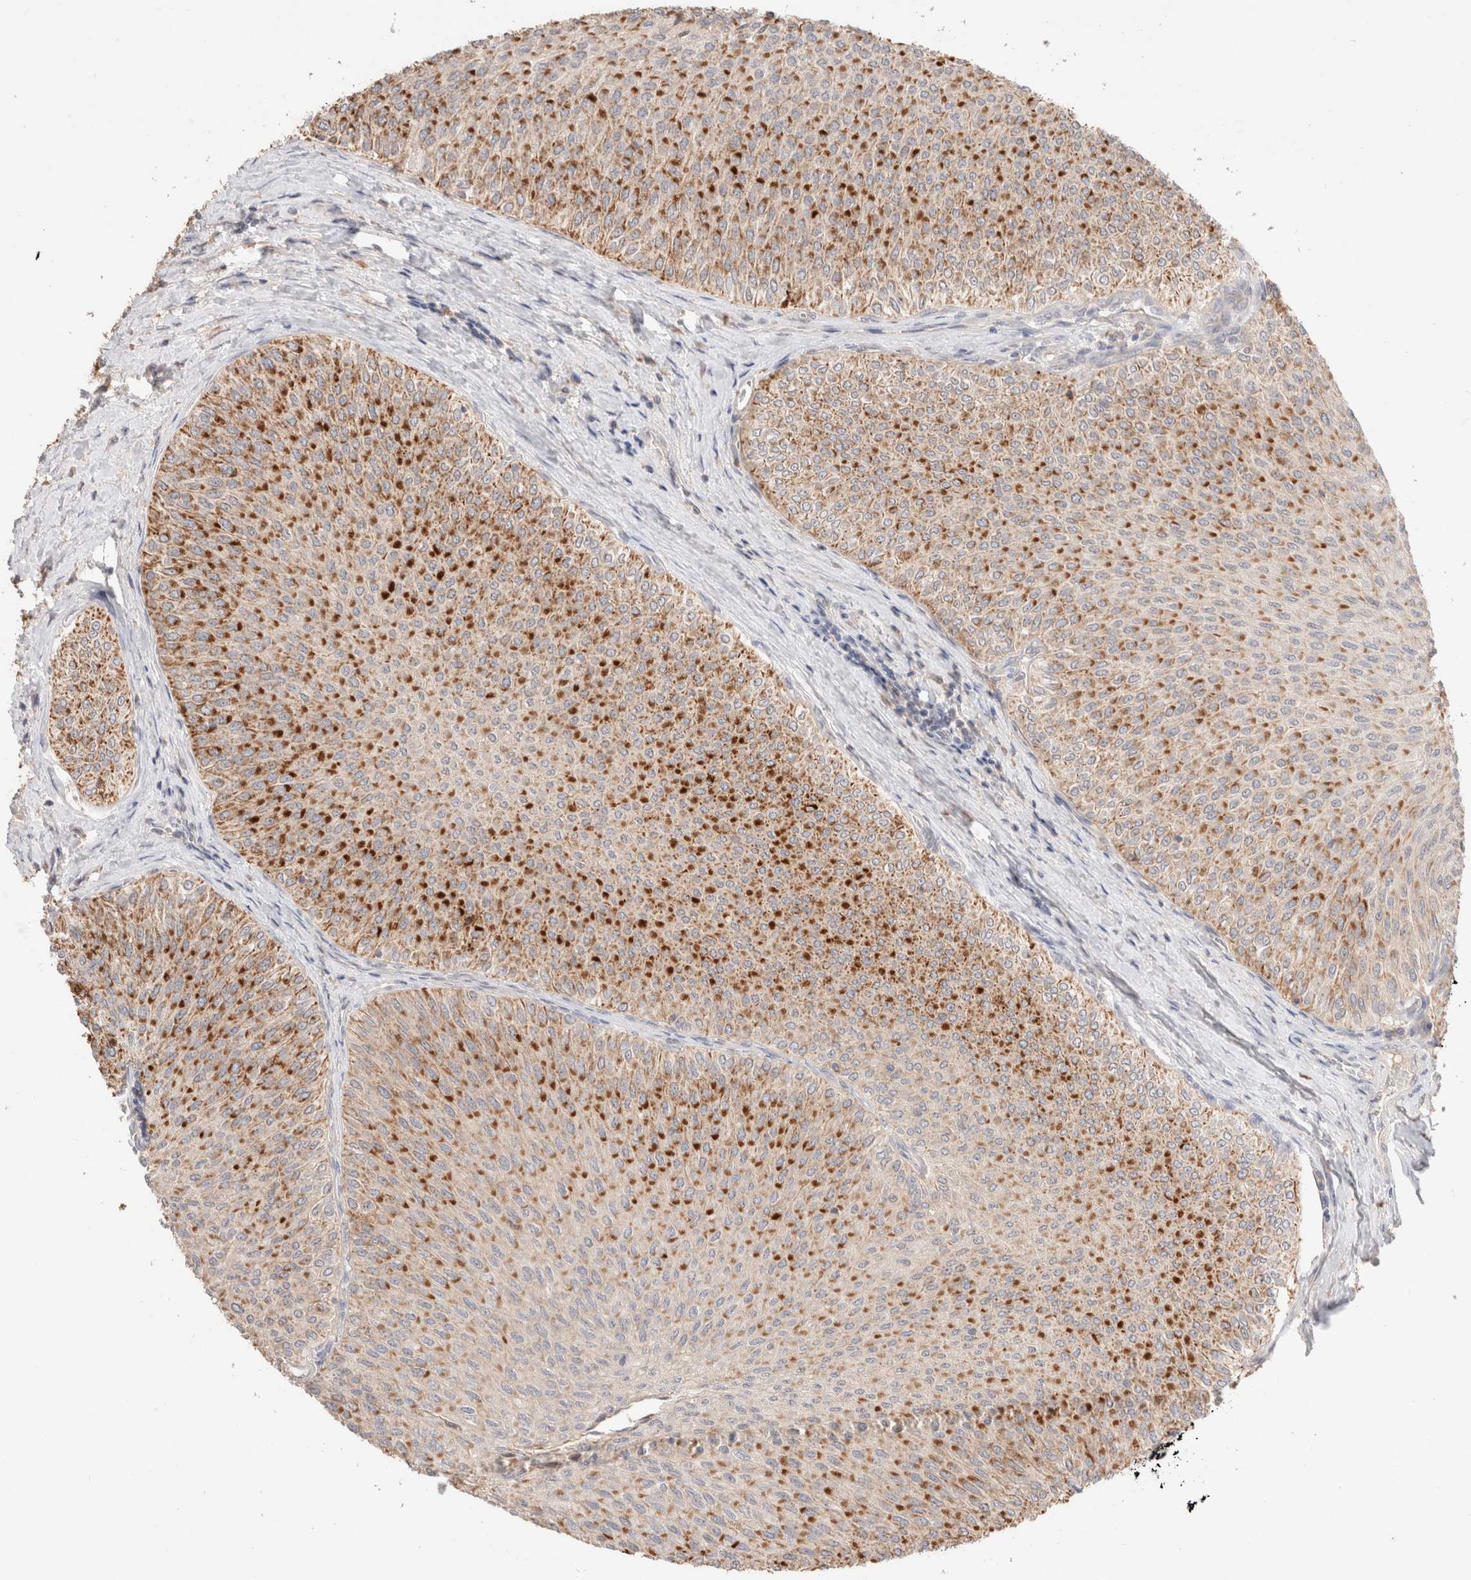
{"staining": {"intensity": "strong", "quantity": ">75%", "location": "cytoplasmic/membranous"}, "tissue": "urothelial cancer", "cell_type": "Tumor cells", "image_type": "cancer", "snomed": [{"axis": "morphology", "description": "Urothelial carcinoma, Low grade"}, {"axis": "topography", "description": "Urinary bladder"}], "caption": "Immunohistochemical staining of human urothelial cancer shows high levels of strong cytoplasmic/membranous staining in approximately >75% of tumor cells.", "gene": "TRIM41", "patient": {"sex": "male", "age": 78}}